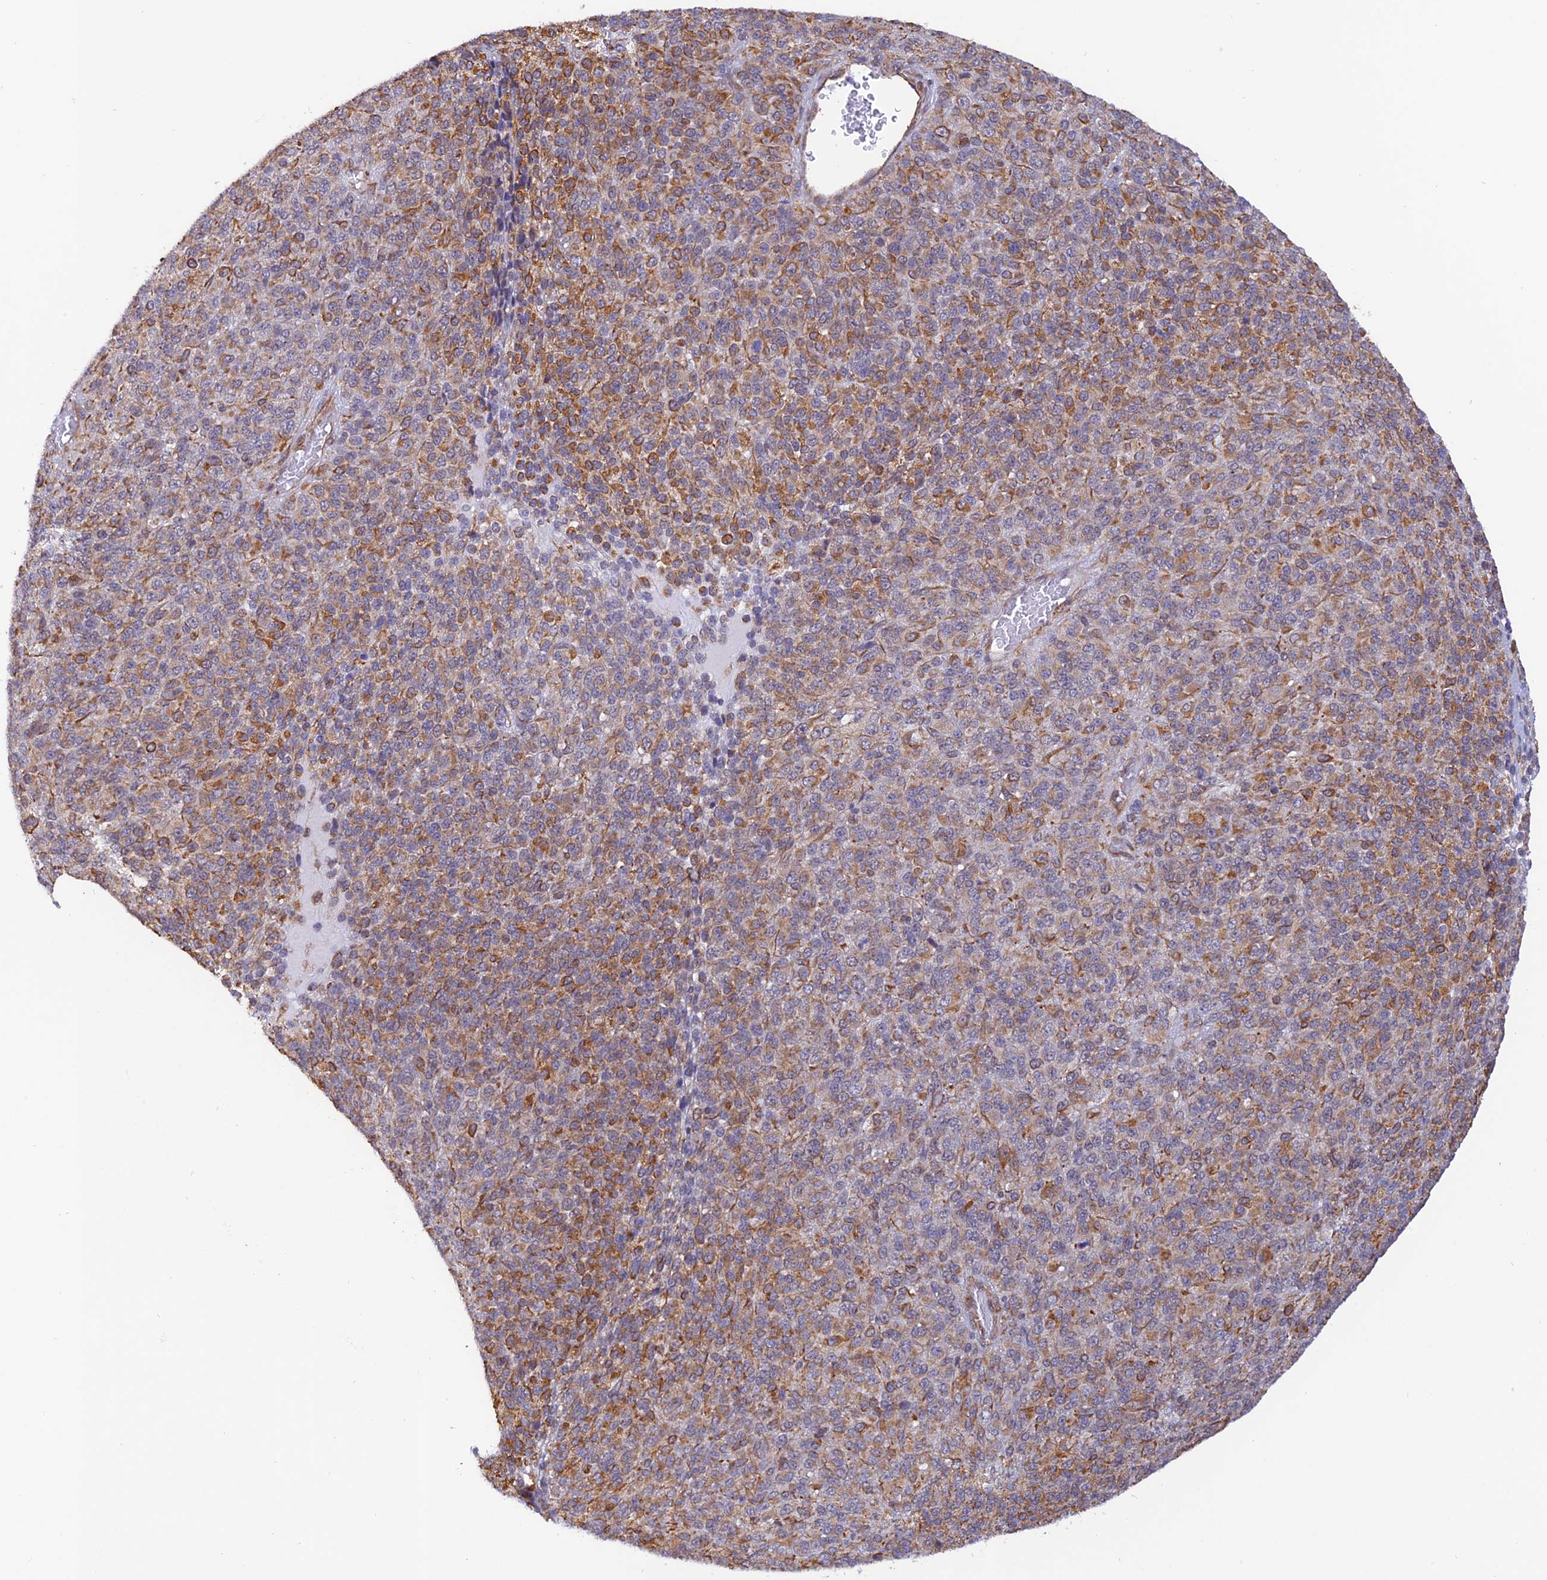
{"staining": {"intensity": "moderate", "quantity": ">75%", "location": "cytoplasmic/membranous"}, "tissue": "melanoma", "cell_type": "Tumor cells", "image_type": "cancer", "snomed": [{"axis": "morphology", "description": "Malignant melanoma, Metastatic site"}, {"axis": "topography", "description": "Brain"}], "caption": "IHC micrograph of malignant melanoma (metastatic site) stained for a protein (brown), which reveals medium levels of moderate cytoplasmic/membranous expression in about >75% of tumor cells.", "gene": "PAGR1", "patient": {"sex": "female", "age": 56}}